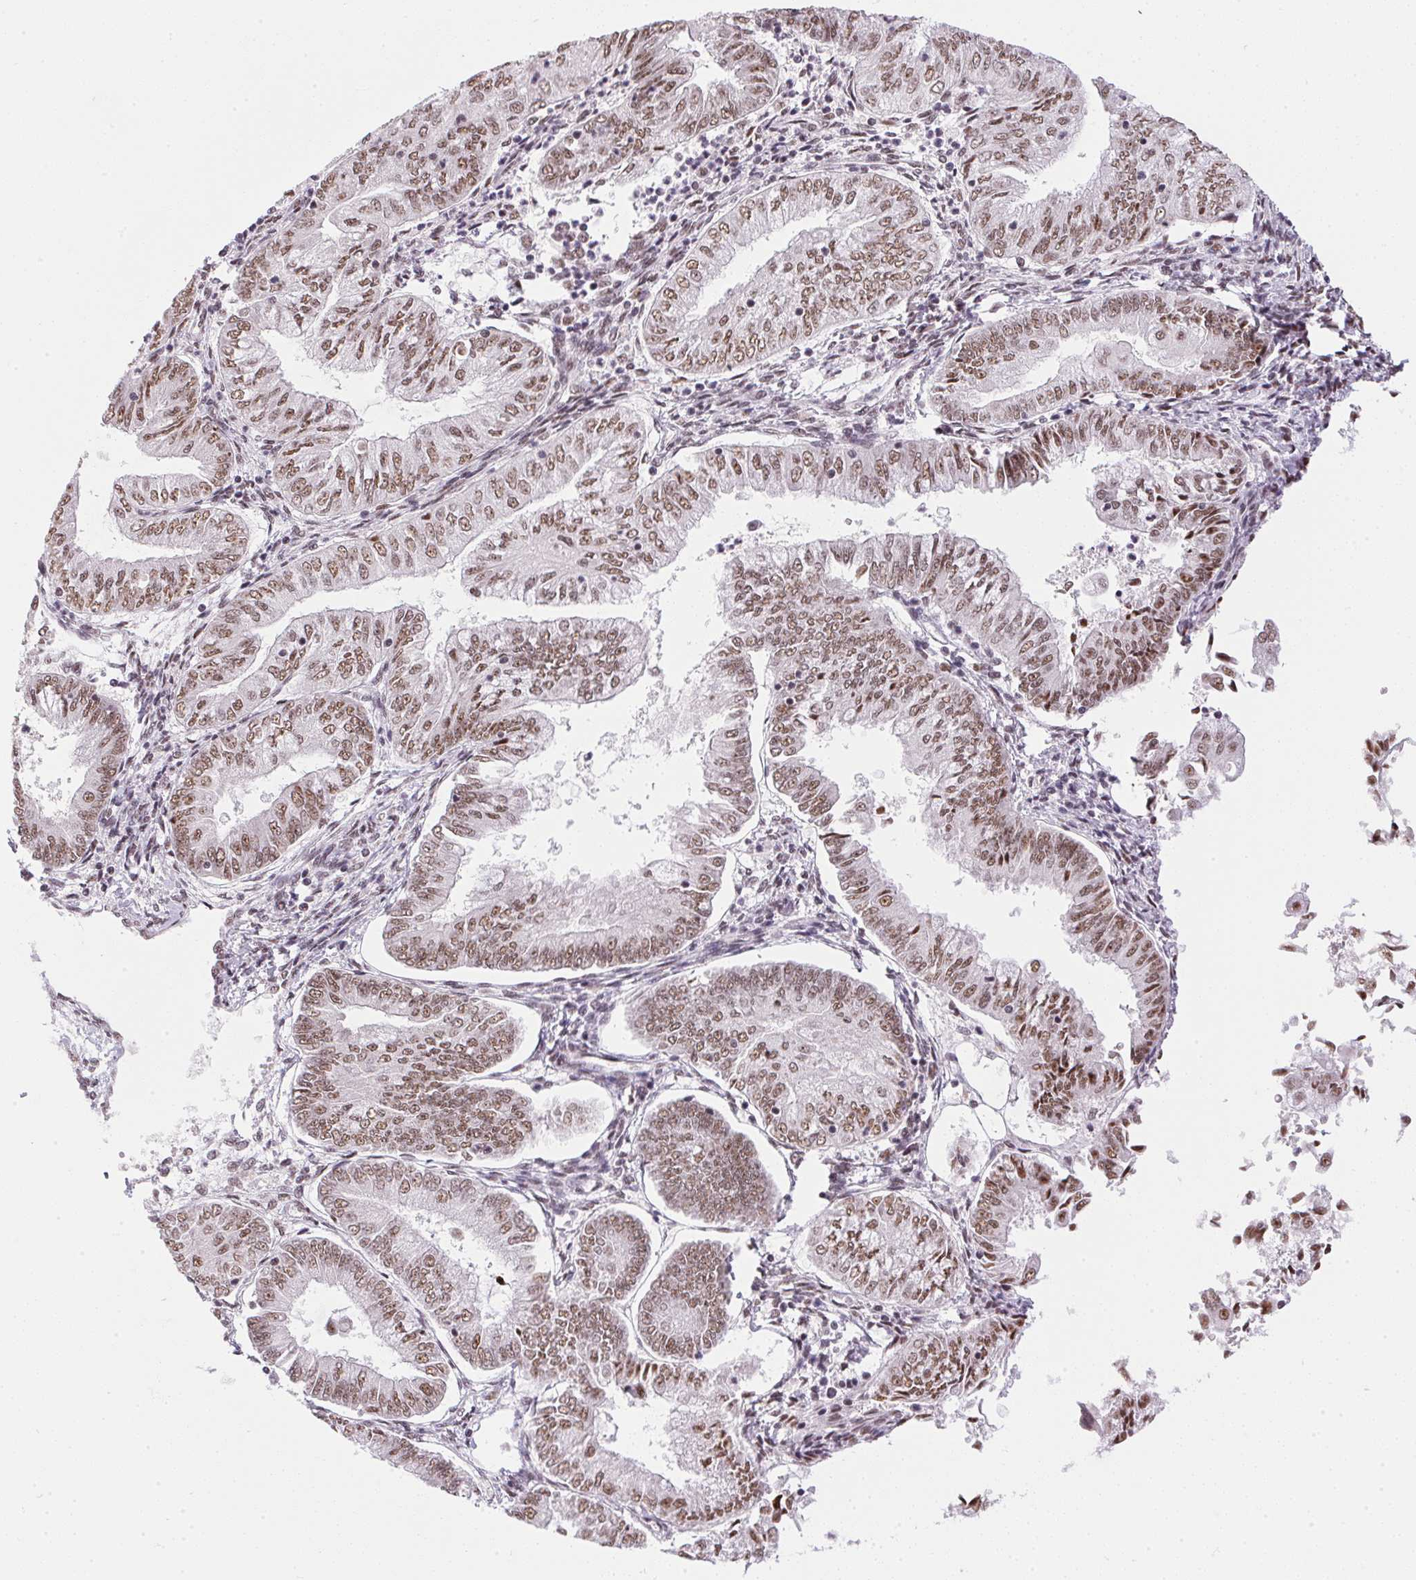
{"staining": {"intensity": "moderate", "quantity": ">75%", "location": "nuclear"}, "tissue": "endometrial cancer", "cell_type": "Tumor cells", "image_type": "cancer", "snomed": [{"axis": "morphology", "description": "Adenocarcinoma, NOS"}, {"axis": "topography", "description": "Endometrium"}], "caption": "IHC histopathology image of neoplastic tissue: human endometrial adenocarcinoma stained using IHC exhibits medium levels of moderate protein expression localized specifically in the nuclear of tumor cells, appearing as a nuclear brown color.", "gene": "SRSF7", "patient": {"sex": "female", "age": 55}}